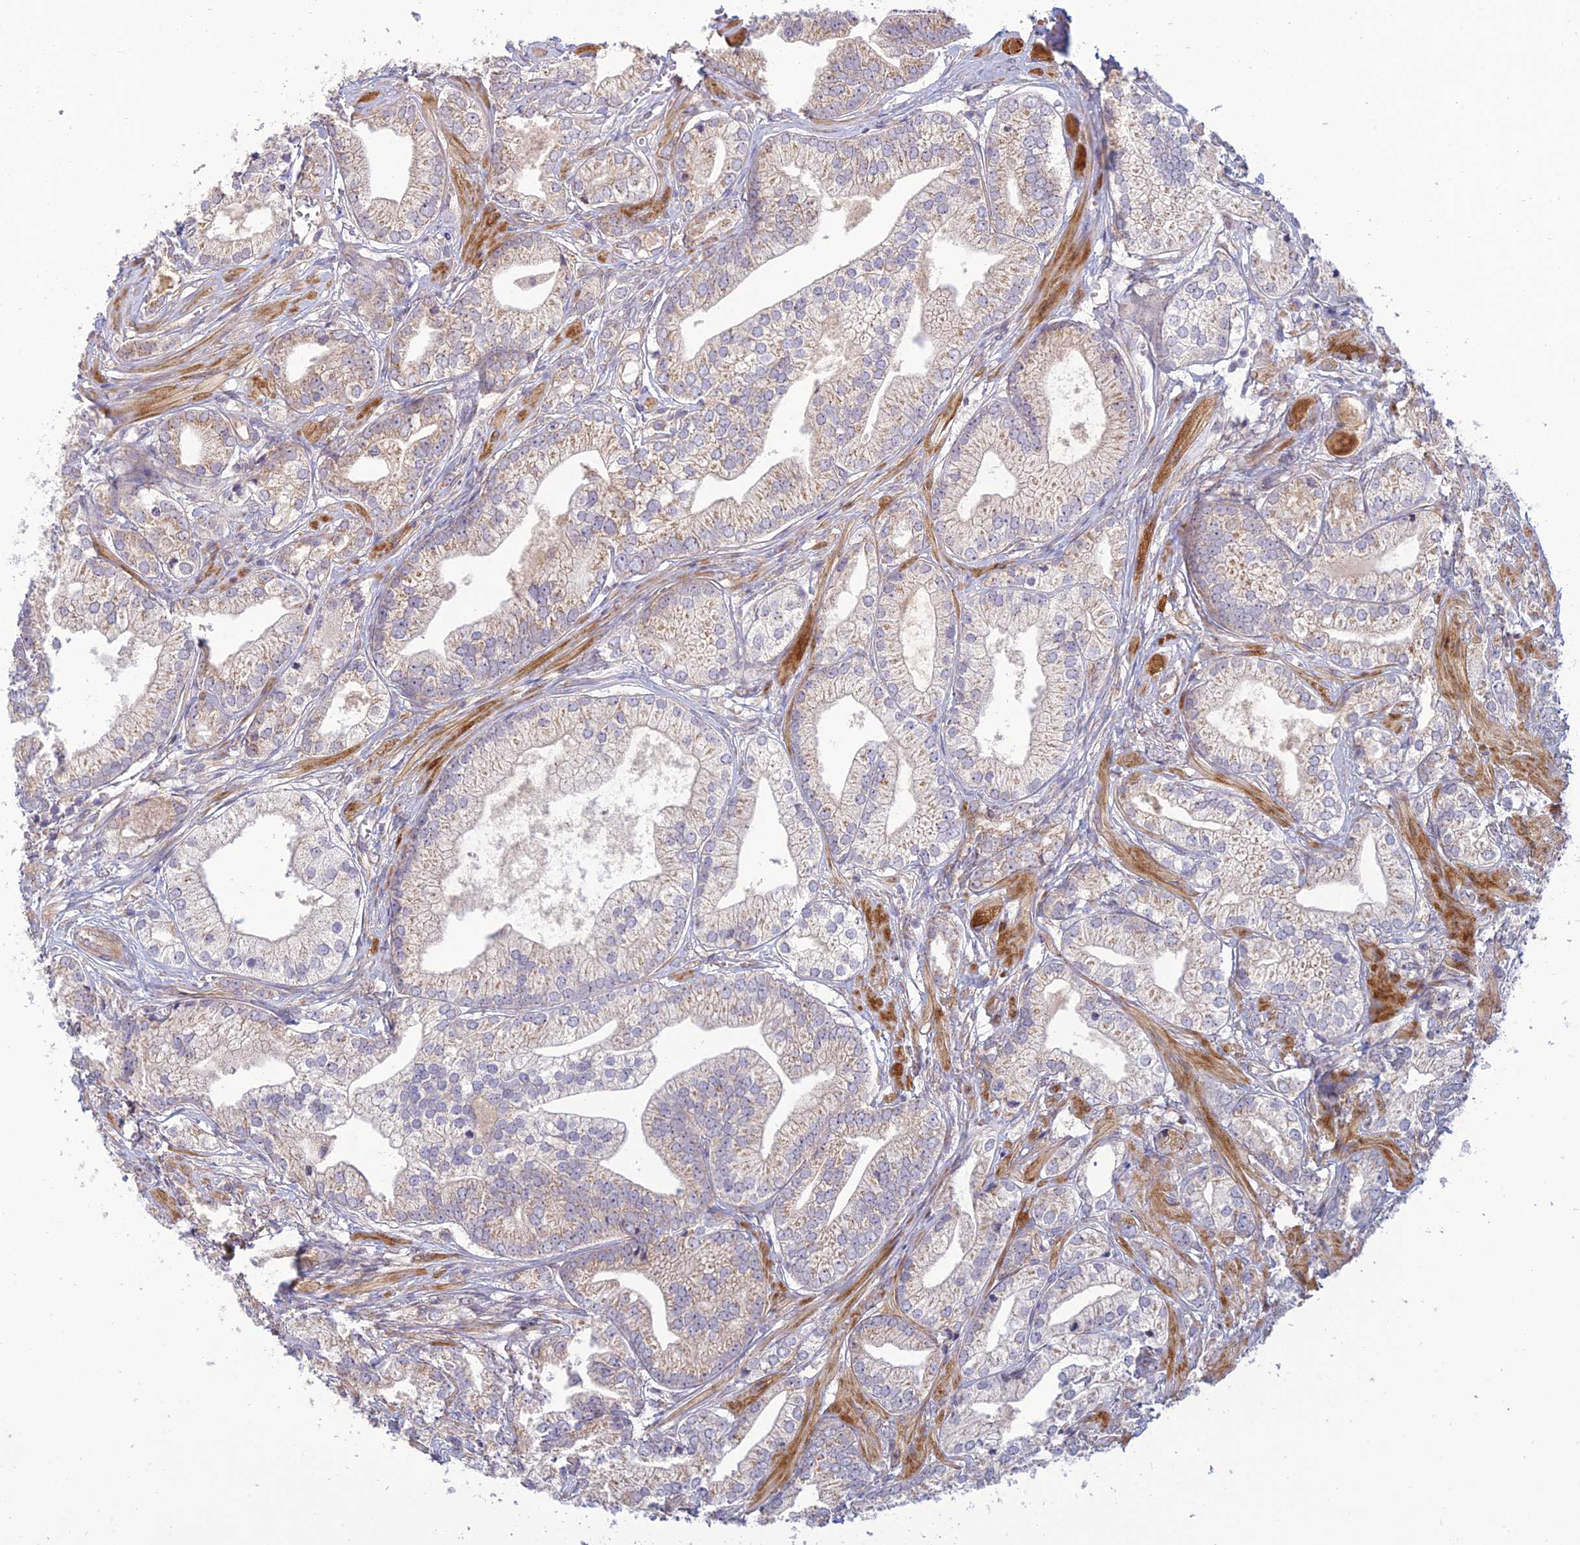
{"staining": {"intensity": "weak", "quantity": "25%-75%", "location": "cytoplasmic/membranous"}, "tissue": "prostate cancer", "cell_type": "Tumor cells", "image_type": "cancer", "snomed": [{"axis": "morphology", "description": "Adenocarcinoma, High grade"}, {"axis": "topography", "description": "Prostate"}], "caption": "Prostate adenocarcinoma (high-grade) tissue shows weak cytoplasmic/membranous positivity in about 25%-75% of tumor cells", "gene": "C3orf20", "patient": {"sex": "male", "age": 50}}